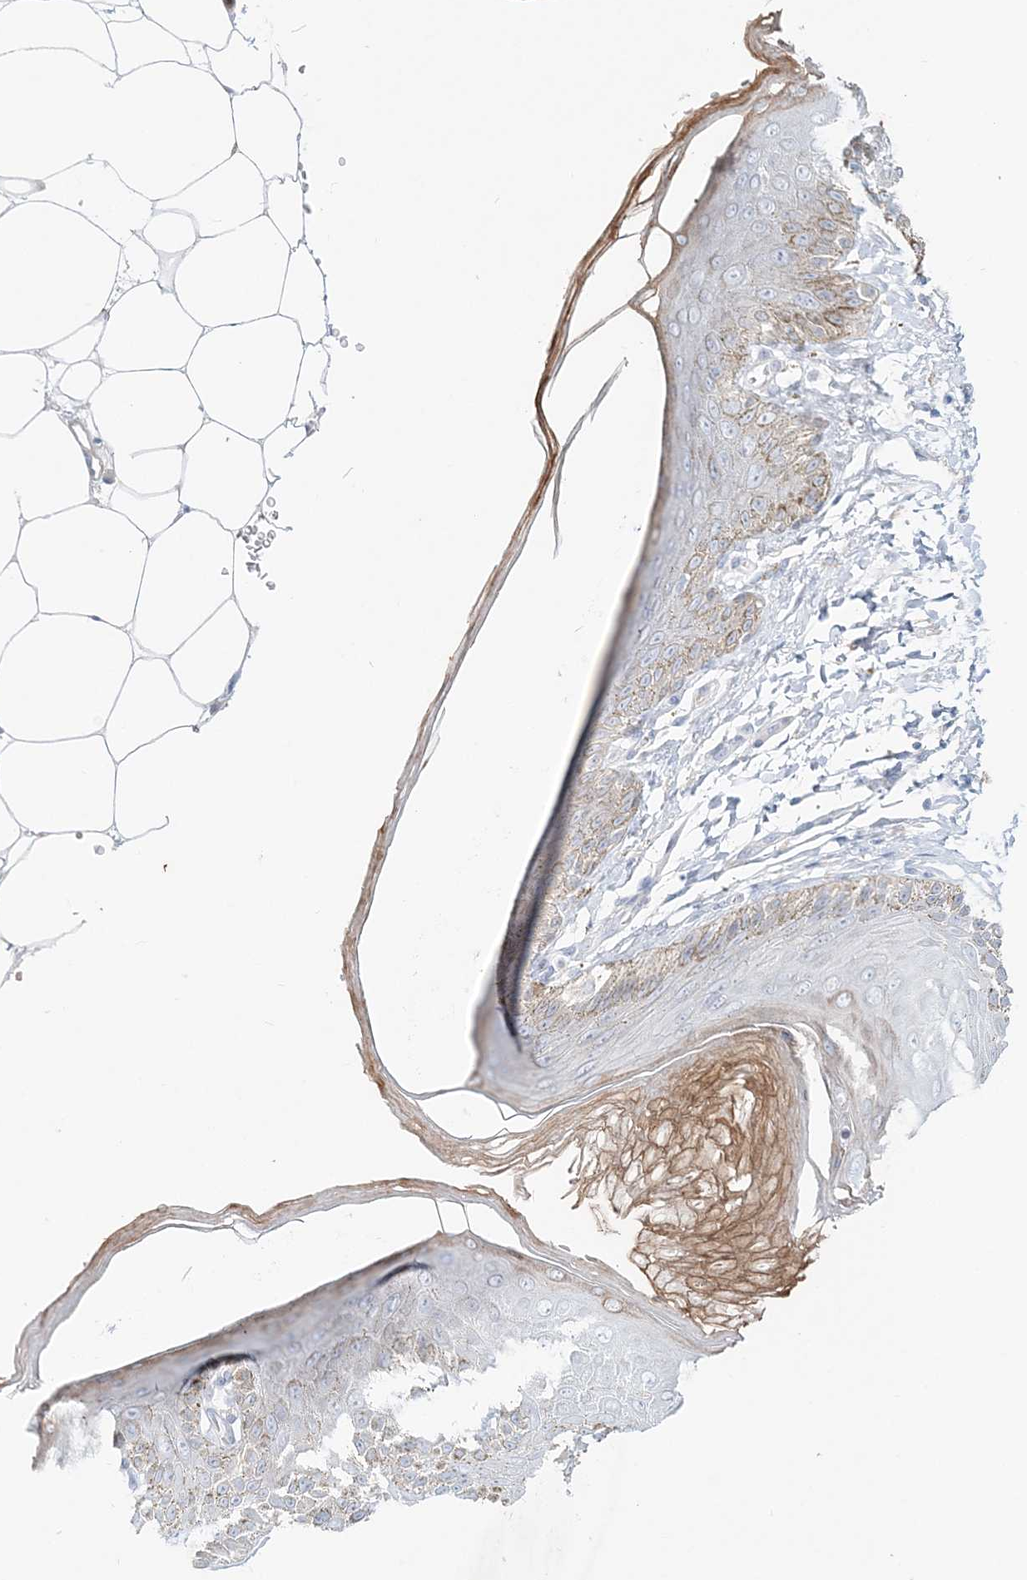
{"staining": {"intensity": "moderate", "quantity": "<25%", "location": "cytoplasmic/membranous"}, "tissue": "skin", "cell_type": "Epidermal cells", "image_type": "normal", "snomed": [{"axis": "morphology", "description": "Normal tissue, NOS"}, {"axis": "topography", "description": "Anal"}], "caption": "This is an image of IHC staining of benign skin, which shows moderate expression in the cytoplasmic/membranous of epidermal cells.", "gene": "DNAH5", "patient": {"sex": "male", "age": 44}}